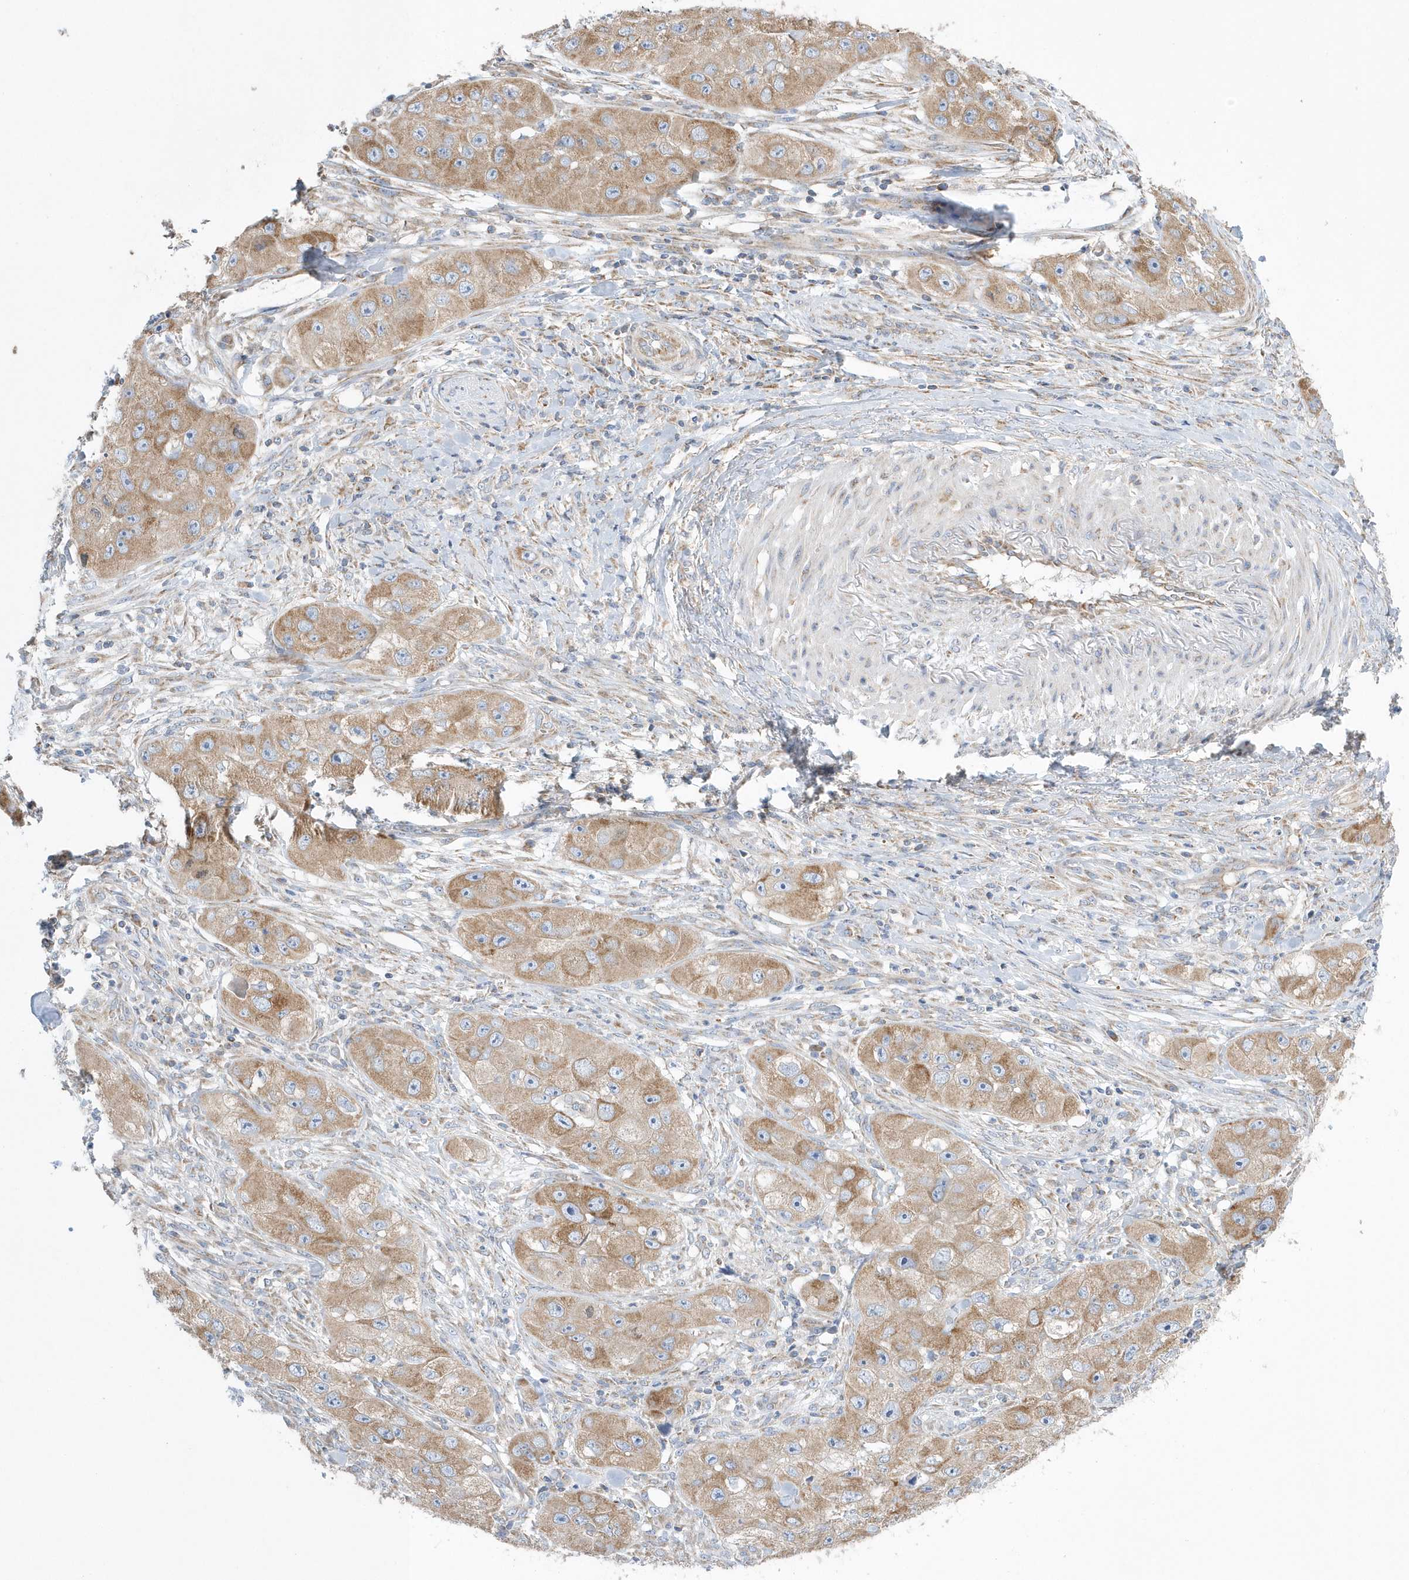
{"staining": {"intensity": "moderate", "quantity": ">75%", "location": "cytoplasmic/membranous"}, "tissue": "skin cancer", "cell_type": "Tumor cells", "image_type": "cancer", "snomed": [{"axis": "morphology", "description": "Squamous cell carcinoma, NOS"}, {"axis": "topography", "description": "Skin"}, {"axis": "topography", "description": "Subcutis"}], "caption": "Human skin cancer (squamous cell carcinoma) stained with a brown dye reveals moderate cytoplasmic/membranous positive staining in approximately >75% of tumor cells.", "gene": "SPATA5", "patient": {"sex": "male", "age": 73}}